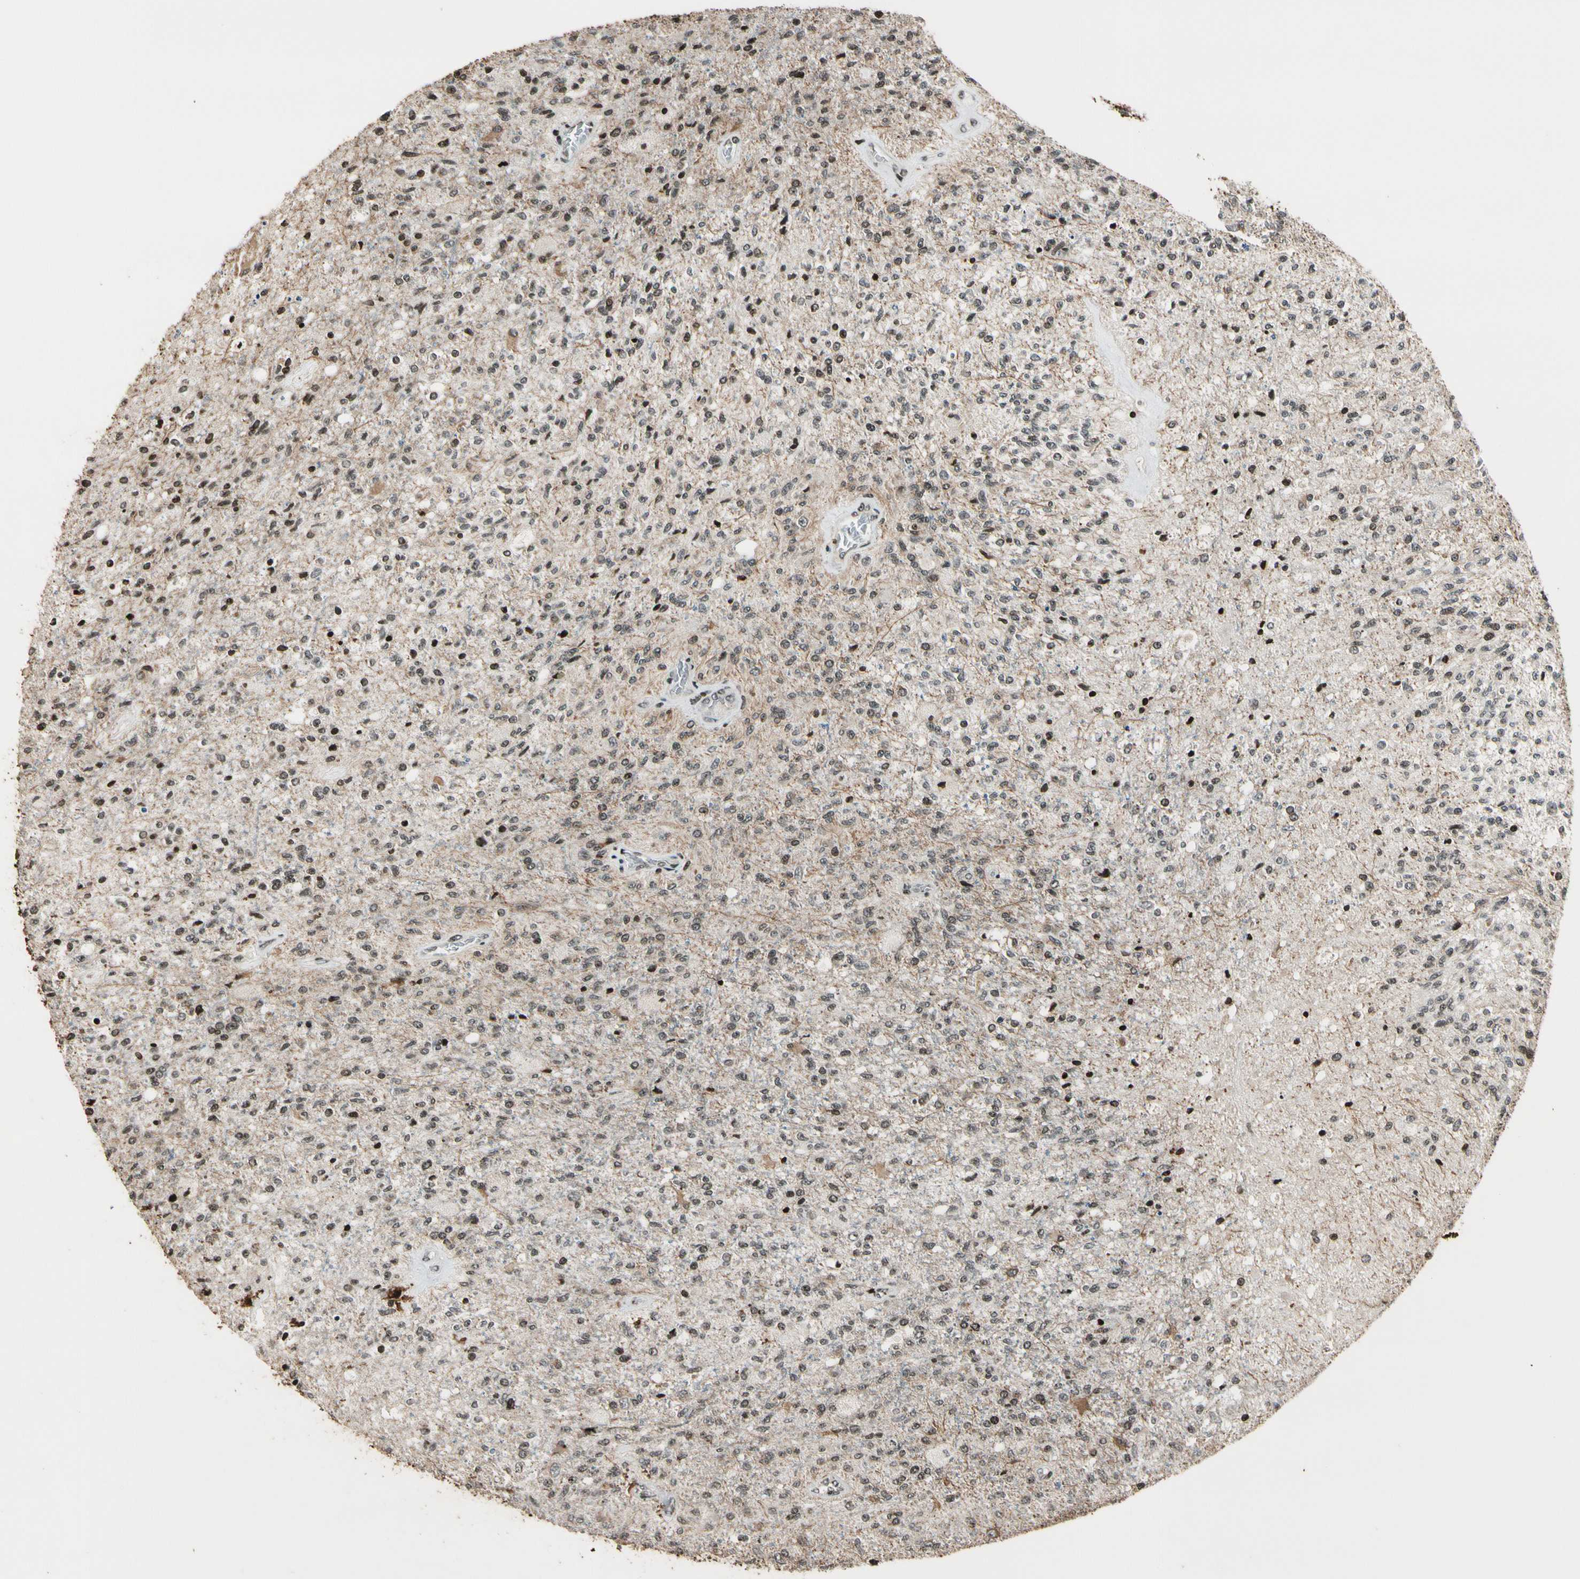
{"staining": {"intensity": "weak", "quantity": "25%-75%", "location": "nuclear"}, "tissue": "glioma", "cell_type": "Tumor cells", "image_type": "cancer", "snomed": [{"axis": "morphology", "description": "Normal tissue, NOS"}, {"axis": "morphology", "description": "Glioma, malignant, High grade"}, {"axis": "topography", "description": "Cerebral cortex"}], "caption": "Brown immunohistochemical staining in human malignant glioma (high-grade) demonstrates weak nuclear positivity in approximately 25%-75% of tumor cells.", "gene": "TSHZ3", "patient": {"sex": "male", "age": 77}}